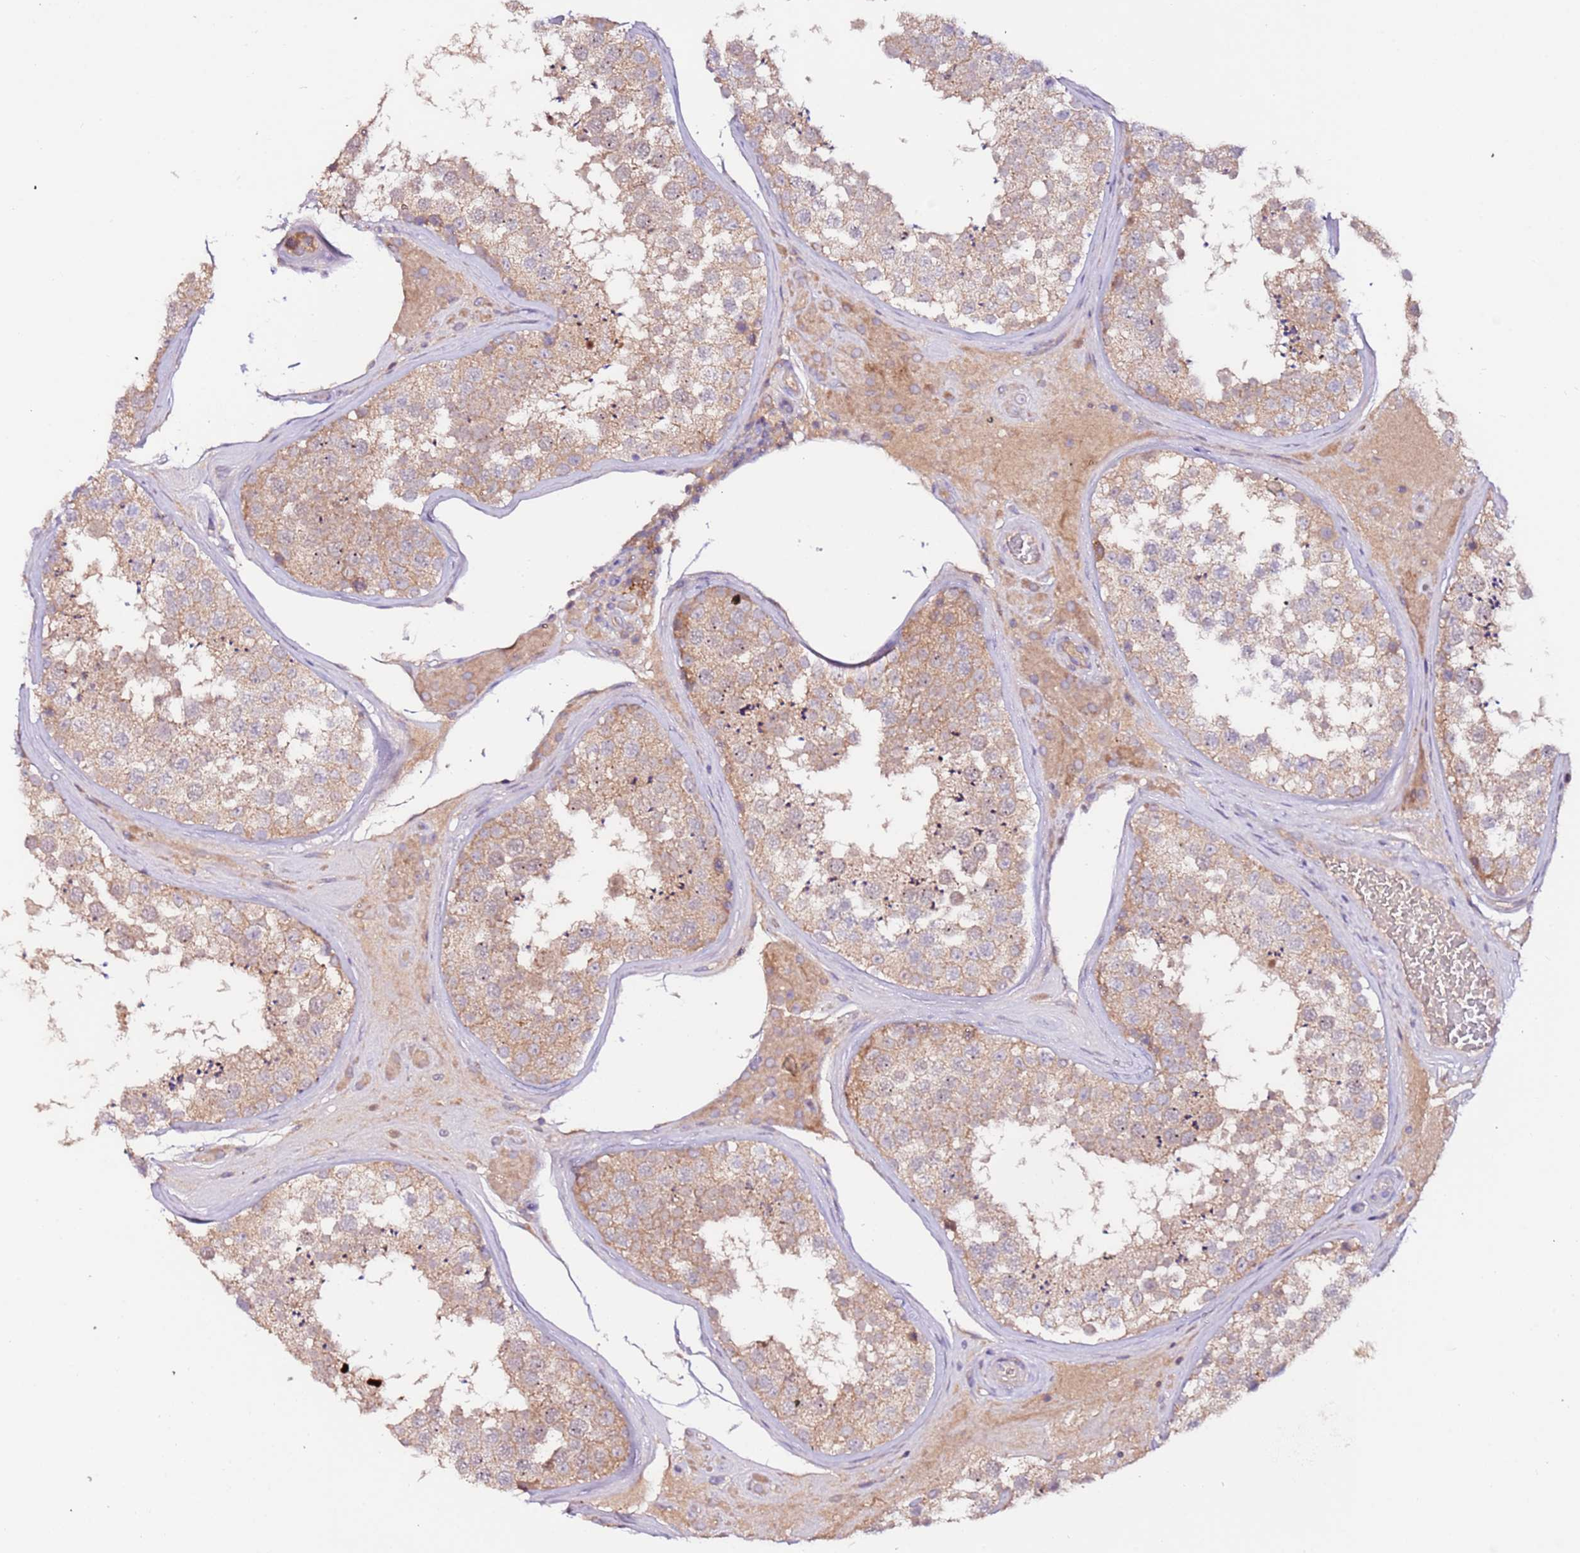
{"staining": {"intensity": "moderate", "quantity": ">75%", "location": "cytoplasmic/membranous"}, "tissue": "testis", "cell_type": "Cells in seminiferous ducts", "image_type": "normal", "snomed": [{"axis": "morphology", "description": "Normal tissue, NOS"}, {"axis": "topography", "description": "Testis"}], "caption": "Testis stained with DAB immunohistochemistry (IHC) demonstrates medium levels of moderate cytoplasmic/membranous staining in approximately >75% of cells in seminiferous ducts.", "gene": "FLVCR1", "patient": {"sex": "male", "age": 46}}